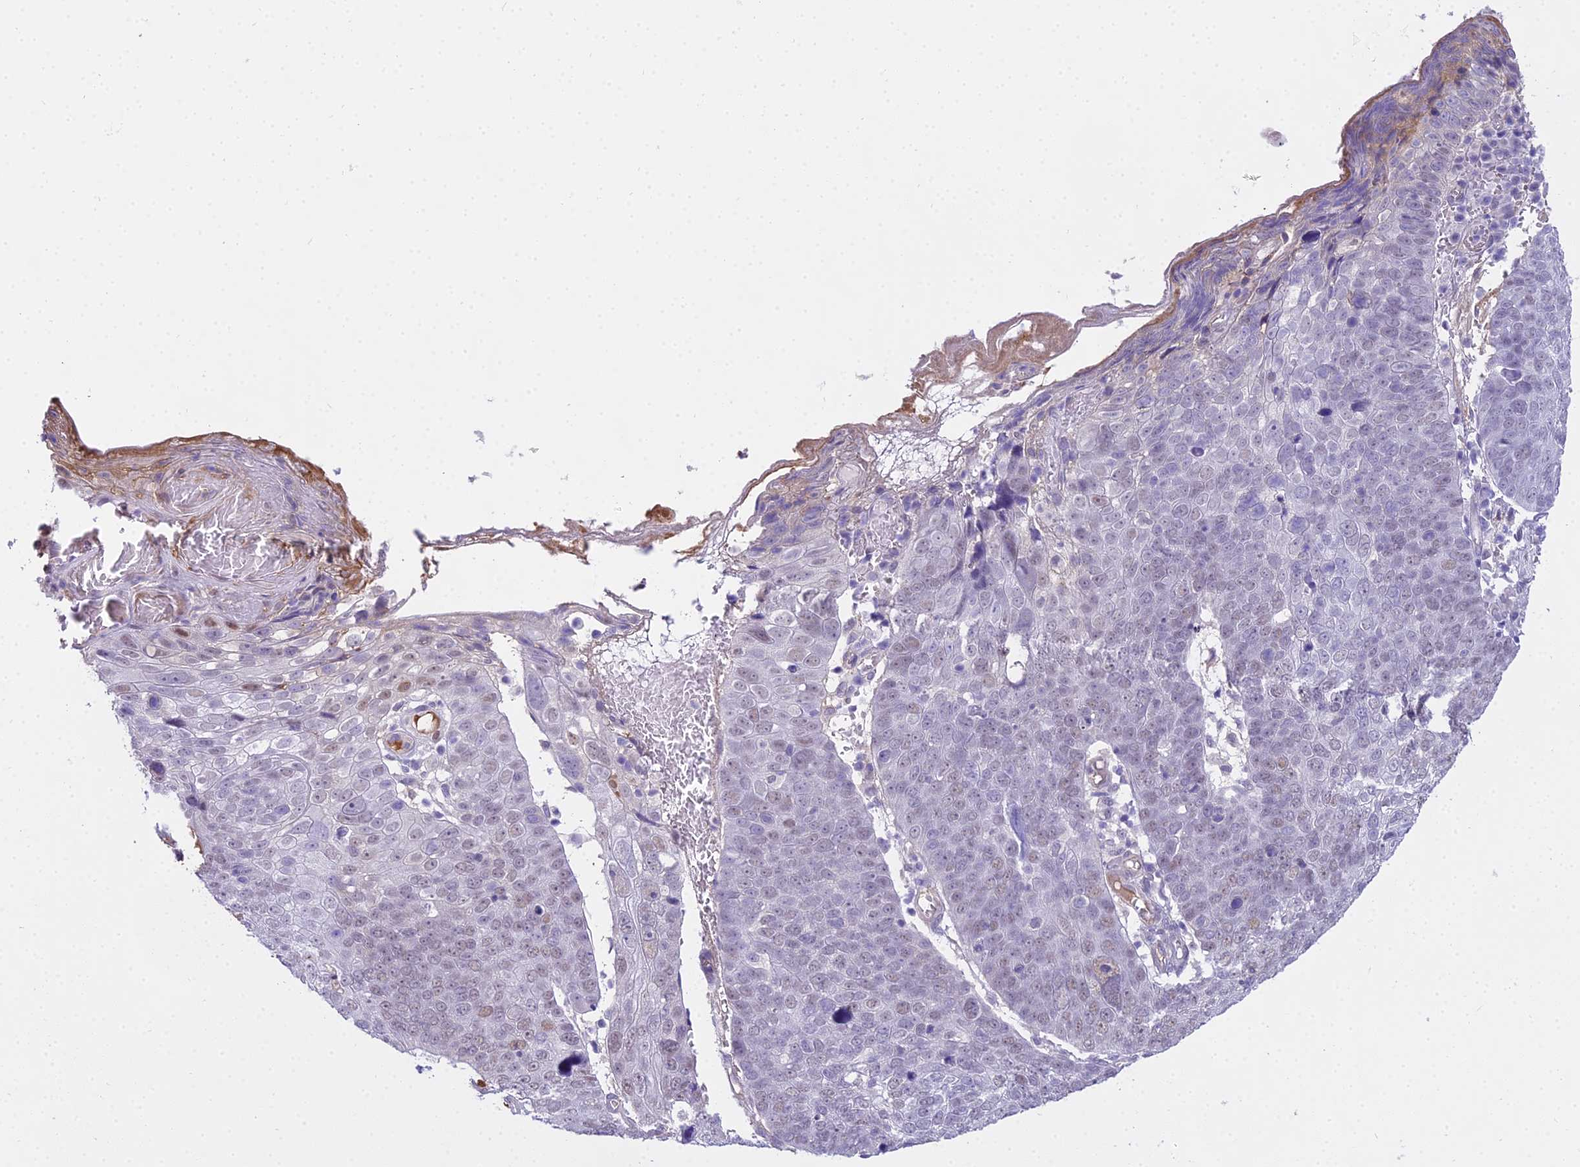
{"staining": {"intensity": "weak", "quantity": "<25%", "location": "nuclear"}, "tissue": "skin cancer", "cell_type": "Tumor cells", "image_type": "cancer", "snomed": [{"axis": "morphology", "description": "Squamous cell carcinoma, NOS"}, {"axis": "topography", "description": "Skin"}], "caption": "There is no significant positivity in tumor cells of skin squamous cell carcinoma. Nuclei are stained in blue.", "gene": "MAT2A", "patient": {"sex": "male", "age": 71}}